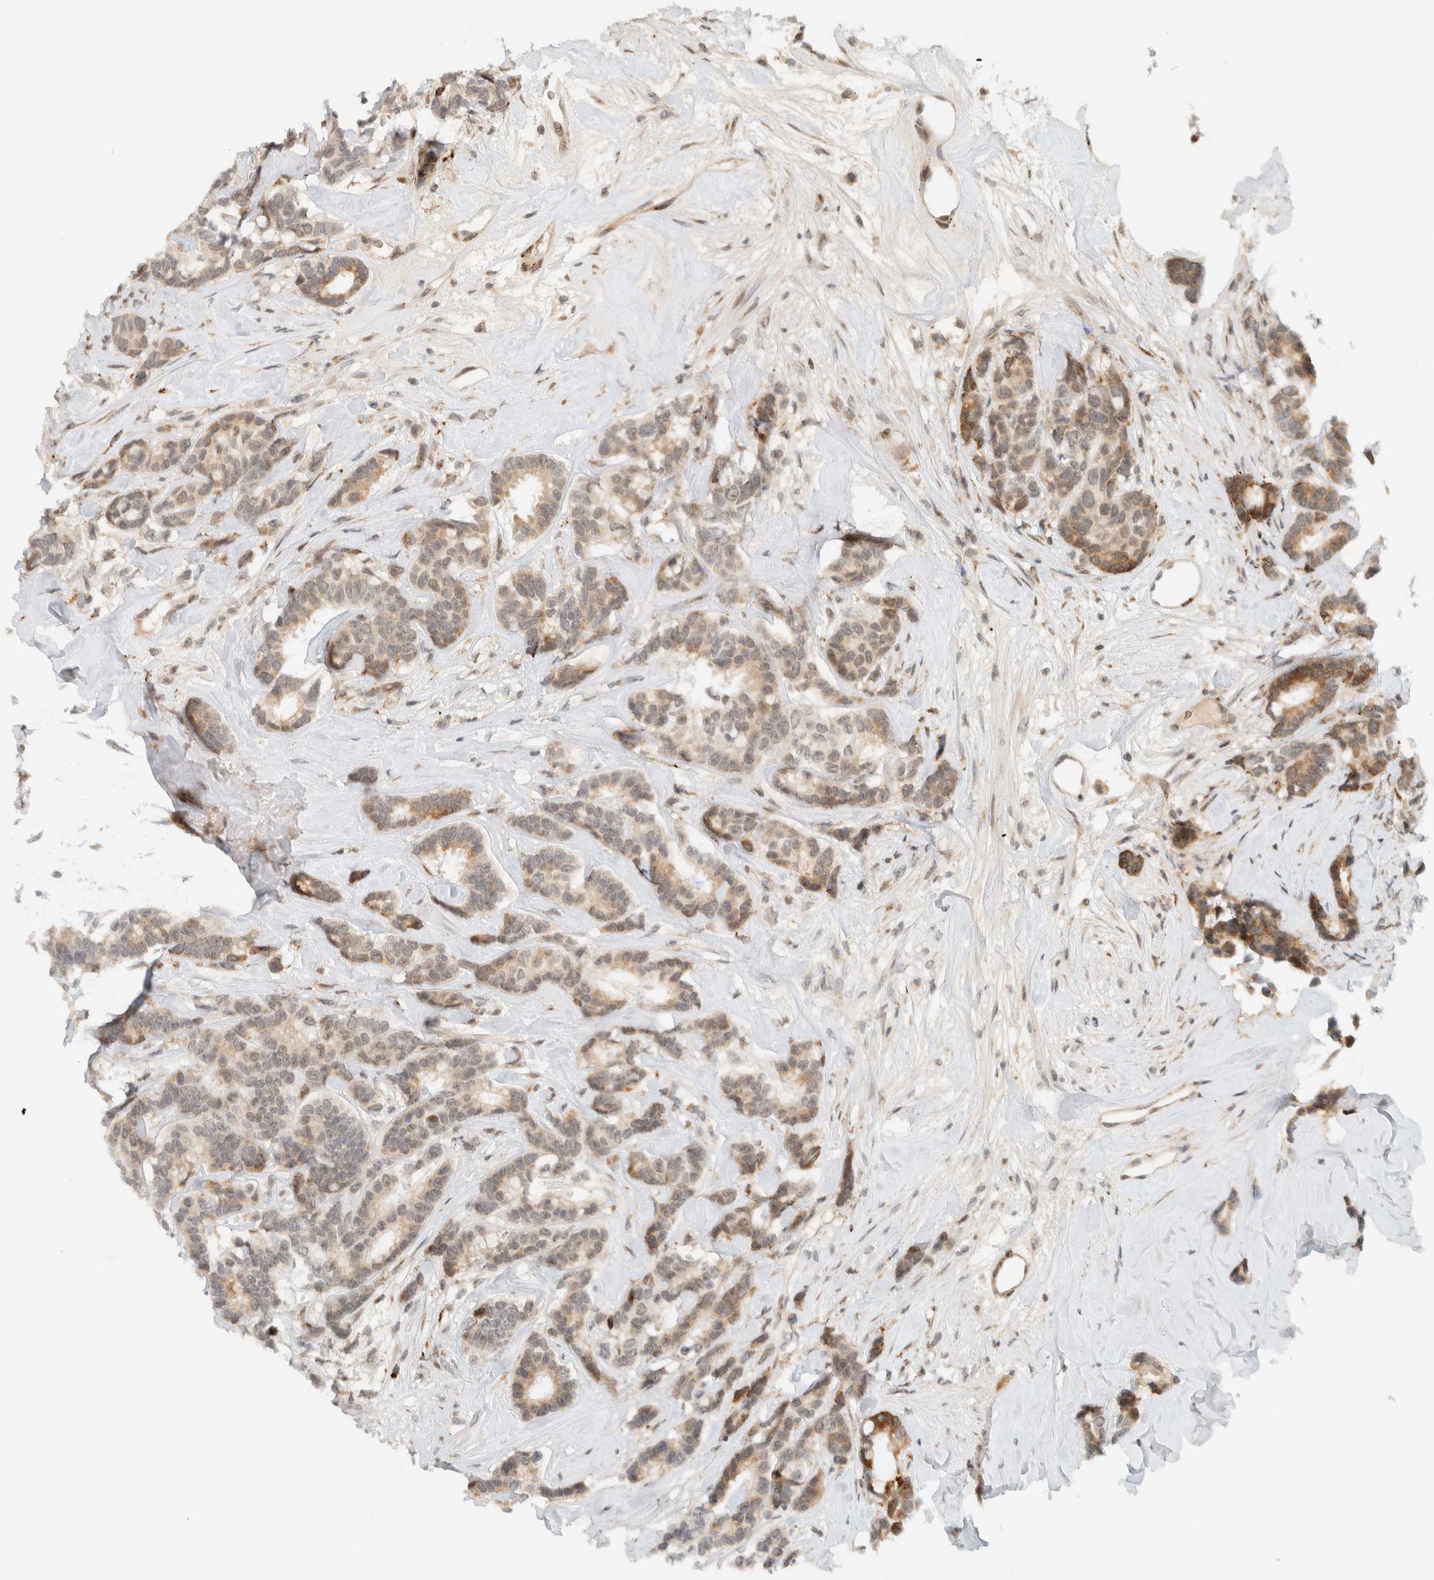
{"staining": {"intensity": "weak", "quantity": "25%-75%", "location": "cytoplasmic/membranous"}, "tissue": "breast cancer", "cell_type": "Tumor cells", "image_type": "cancer", "snomed": [{"axis": "morphology", "description": "Duct carcinoma"}, {"axis": "topography", "description": "Breast"}], "caption": "Weak cytoplasmic/membranous protein expression is present in about 25%-75% of tumor cells in breast cancer (infiltrating ductal carcinoma). The staining was performed using DAB (3,3'-diaminobenzidine) to visualize the protein expression in brown, while the nuclei were stained in blue with hematoxylin (Magnification: 20x).", "gene": "ITPRID1", "patient": {"sex": "female", "age": 87}}